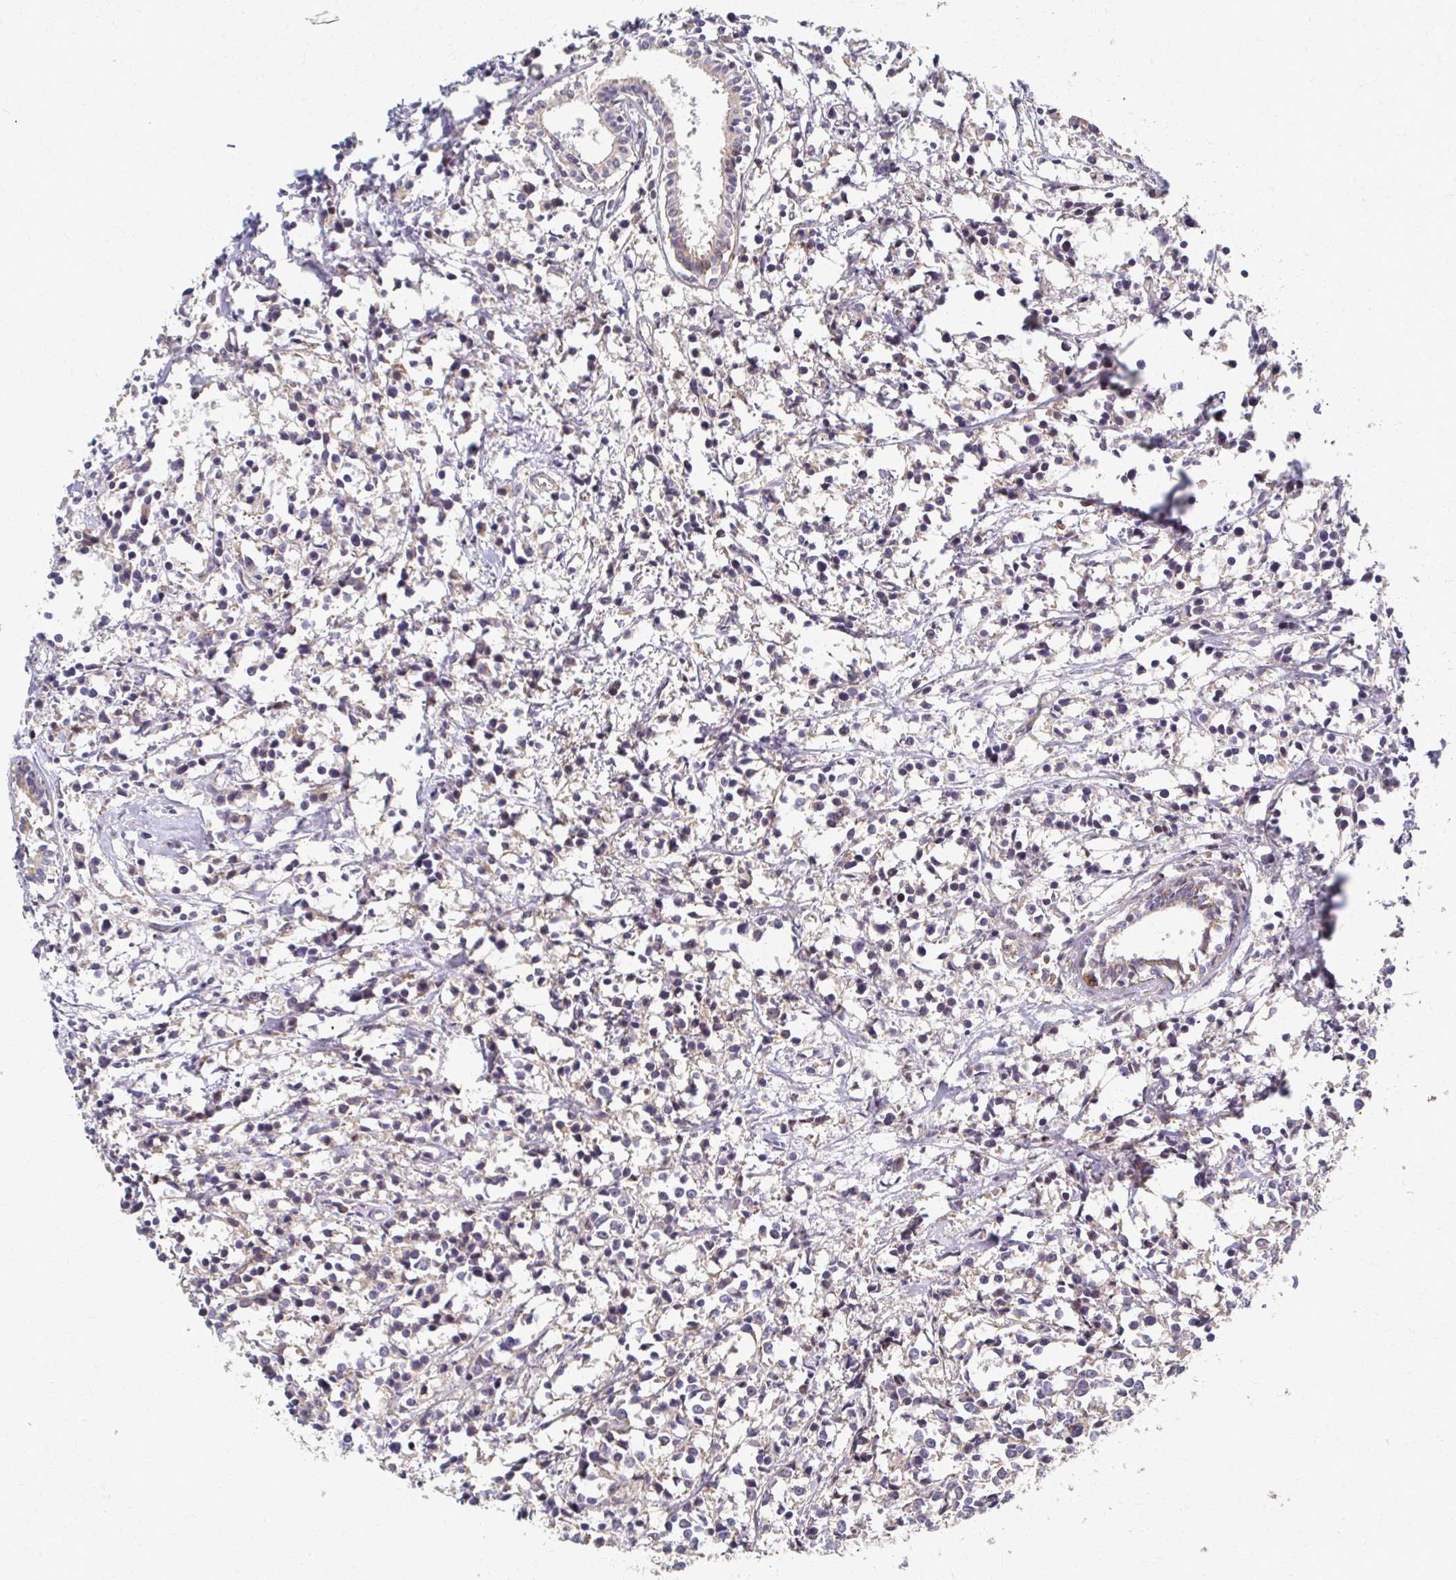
{"staining": {"intensity": "weak", "quantity": "25%-75%", "location": "cytoplasmic/membranous"}, "tissue": "breast cancer", "cell_type": "Tumor cells", "image_type": "cancer", "snomed": [{"axis": "morphology", "description": "Duct carcinoma"}, {"axis": "topography", "description": "Breast"}], "caption": "A high-resolution photomicrograph shows immunohistochemistry staining of intraductal carcinoma (breast), which displays weak cytoplasmic/membranous expression in approximately 25%-75% of tumor cells.", "gene": "SKA2", "patient": {"sex": "female", "age": 80}}